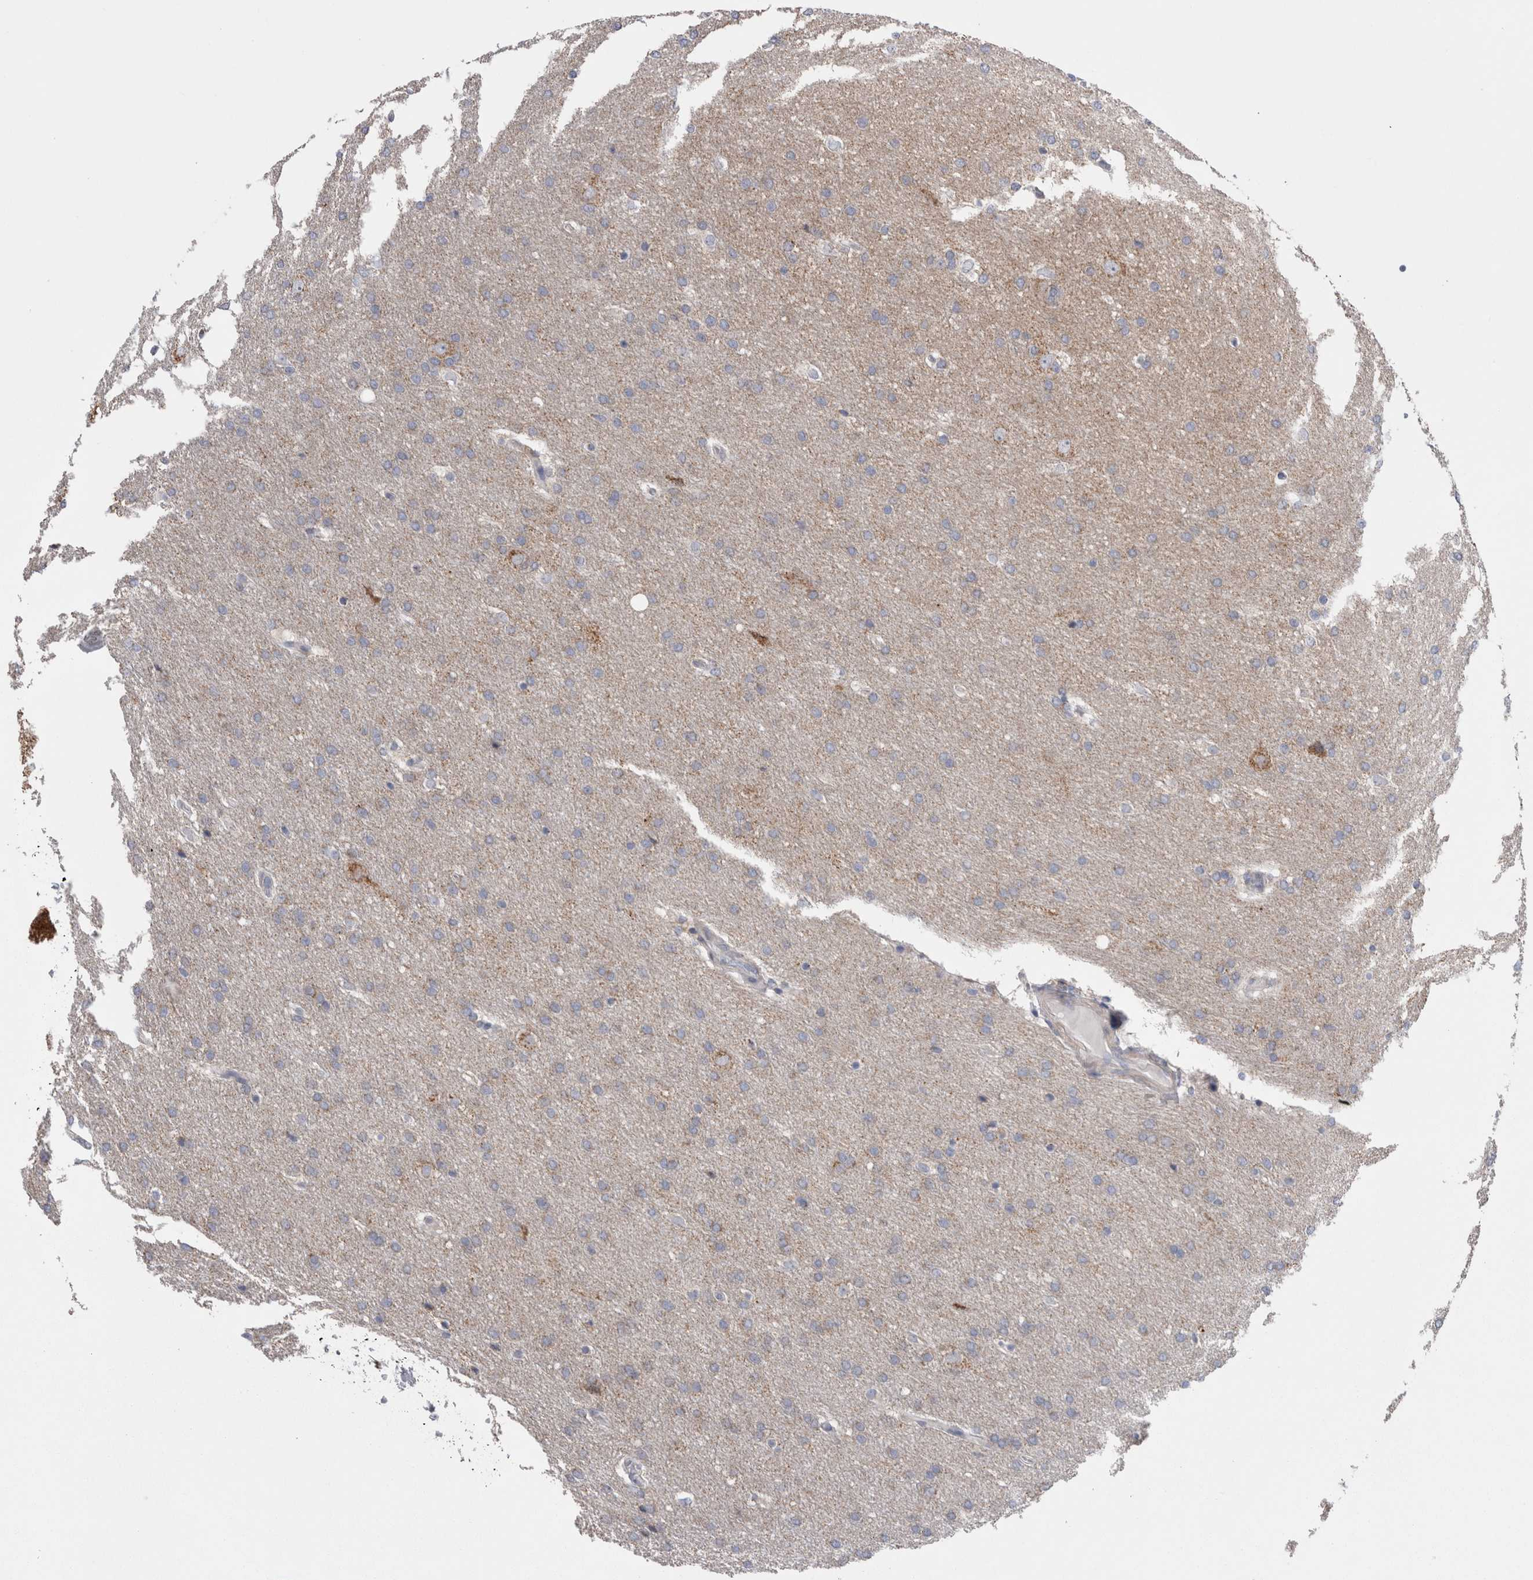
{"staining": {"intensity": "weak", "quantity": "25%-75%", "location": "cytoplasmic/membranous"}, "tissue": "glioma", "cell_type": "Tumor cells", "image_type": "cancer", "snomed": [{"axis": "morphology", "description": "Glioma, malignant, Low grade"}, {"axis": "topography", "description": "Brain"}], "caption": "Malignant glioma (low-grade) stained with a protein marker demonstrates weak staining in tumor cells.", "gene": "GDAP1", "patient": {"sex": "female", "age": 37}}